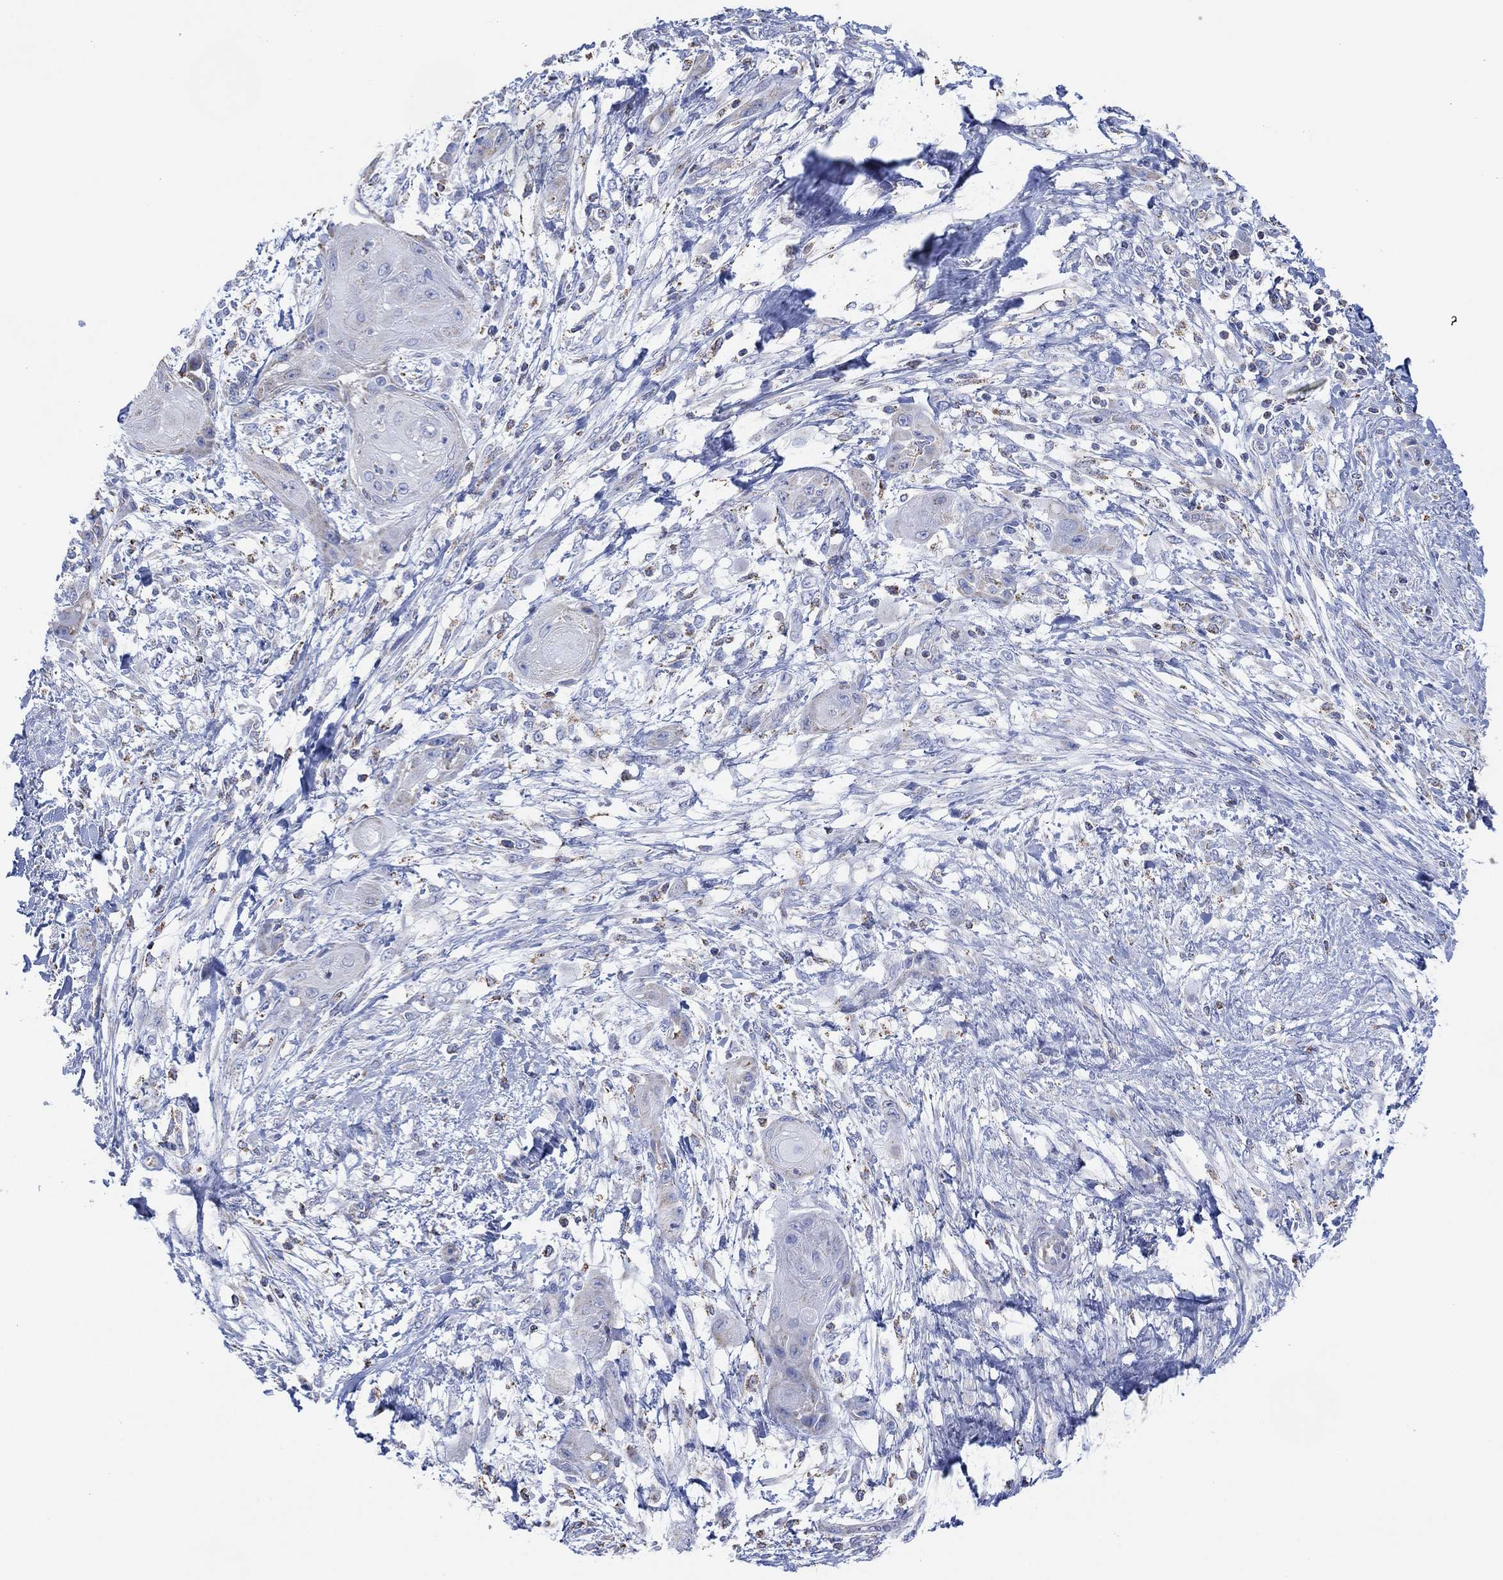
{"staining": {"intensity": "negative", "quantity": "none", "location": "none"}, "tissue": "skin cancer", "cell_type": "Tumor cells", "image_type": "cancer", "snomed": [{"axis": "morphology", "description": "Squamous cell carcinoma, NOS"}, {"axis": "topography", "description": "Skin"}], "caption": "This is an immunohistochemistry image of skin cancer (squamous cell carcinoma). There is no expression in tumor cells.", "gene": "CFTR", "patient": {"sex": "male", "age": 62}}